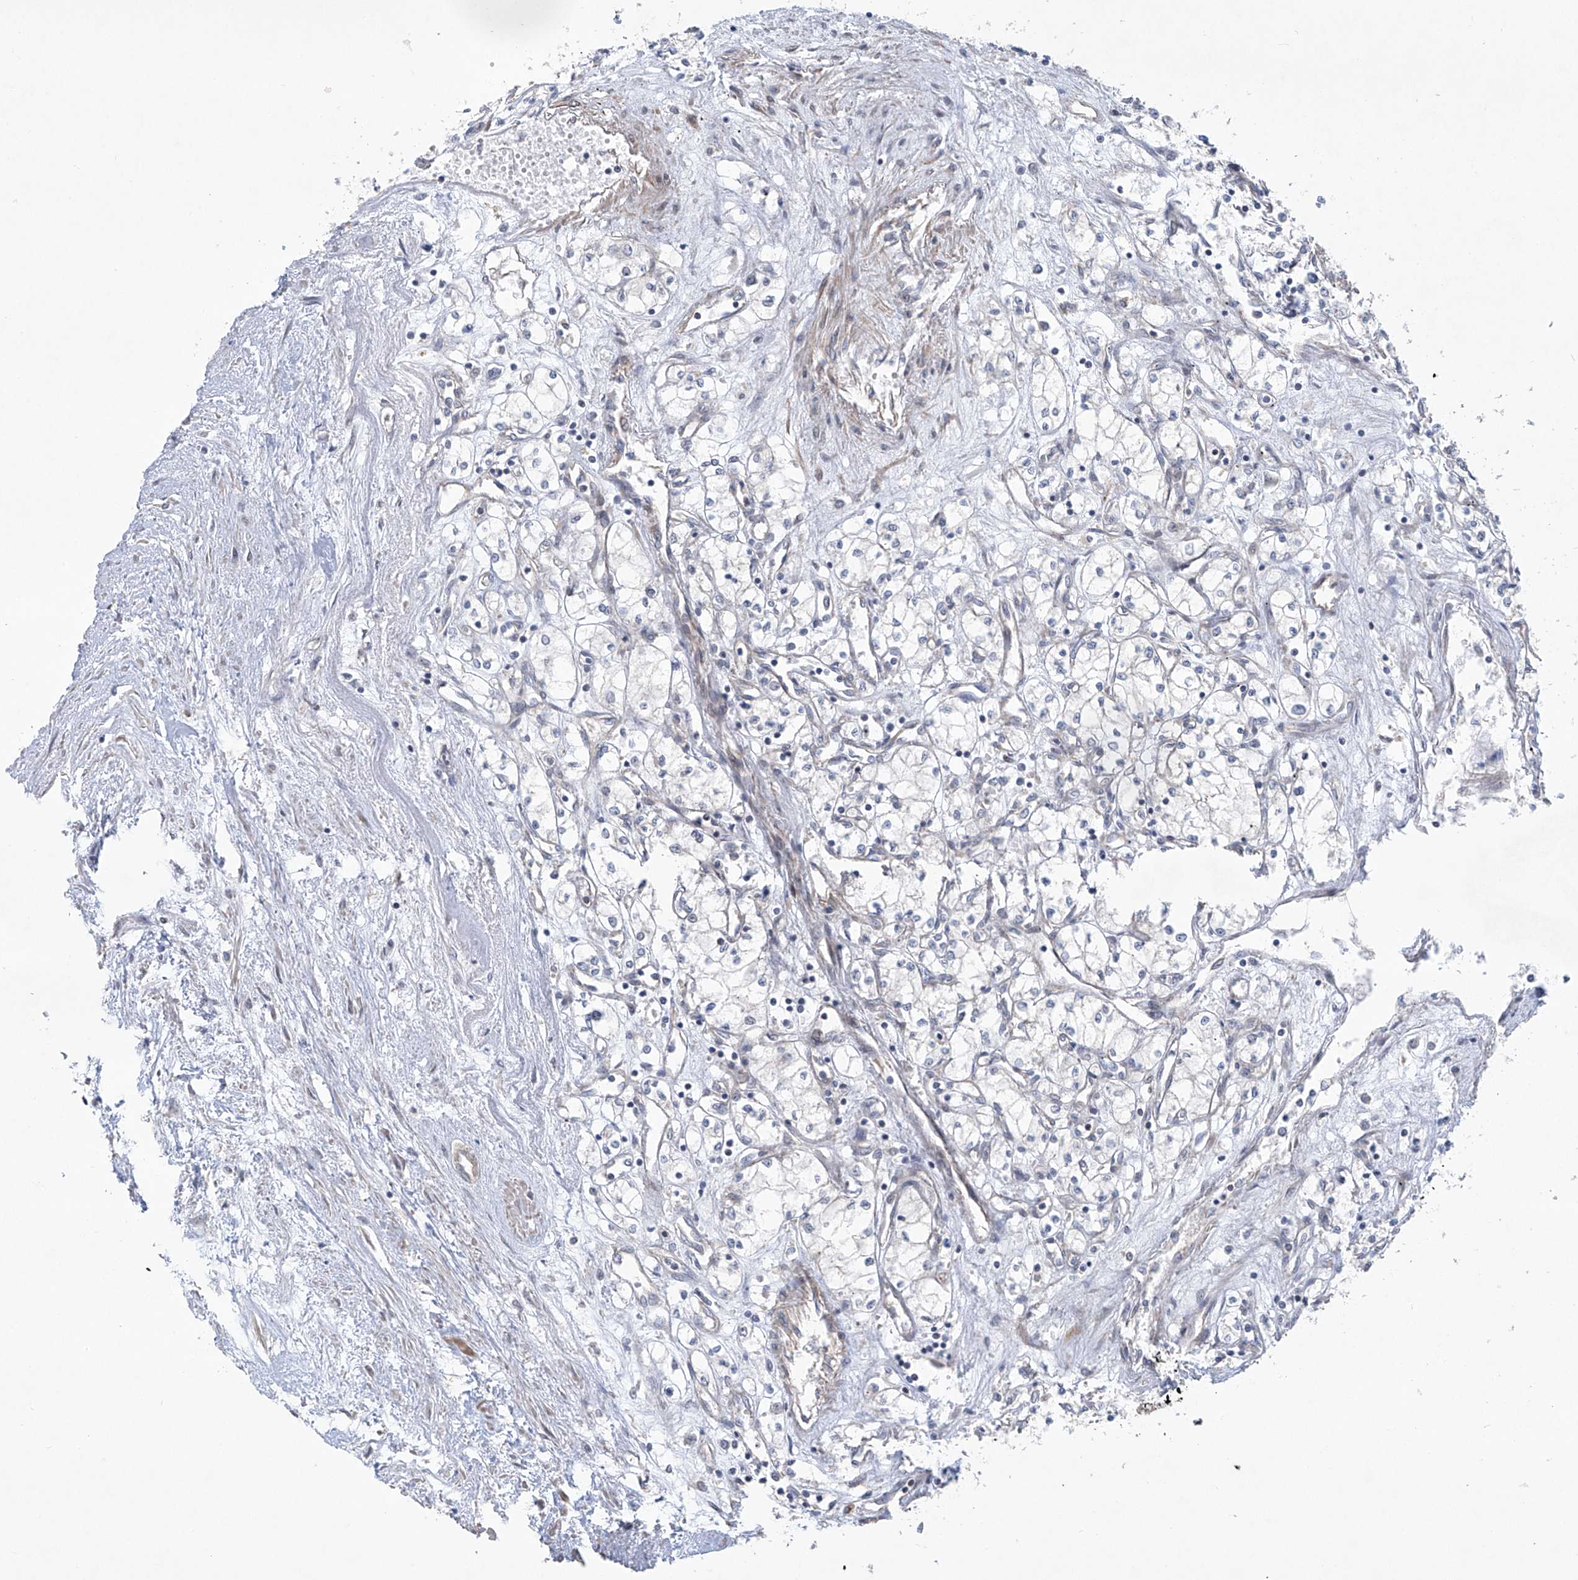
{"staining": {"intensity": "negative", "quantity": "none", "location": "none"}, "tissue": "renal cancer", "cell_type": "Tumor cells", "image_type": "cancer", "snomed": [{"axis": "morphology", "description": "Adenocarcinoma, NOS"}, {"axis": "topography", "description": "Kidney"}], "caption": "Tumor cells show no significant expression in renal cancer.", "gene": "KLC4", "patient": {"sex": "male", "age": 59}}